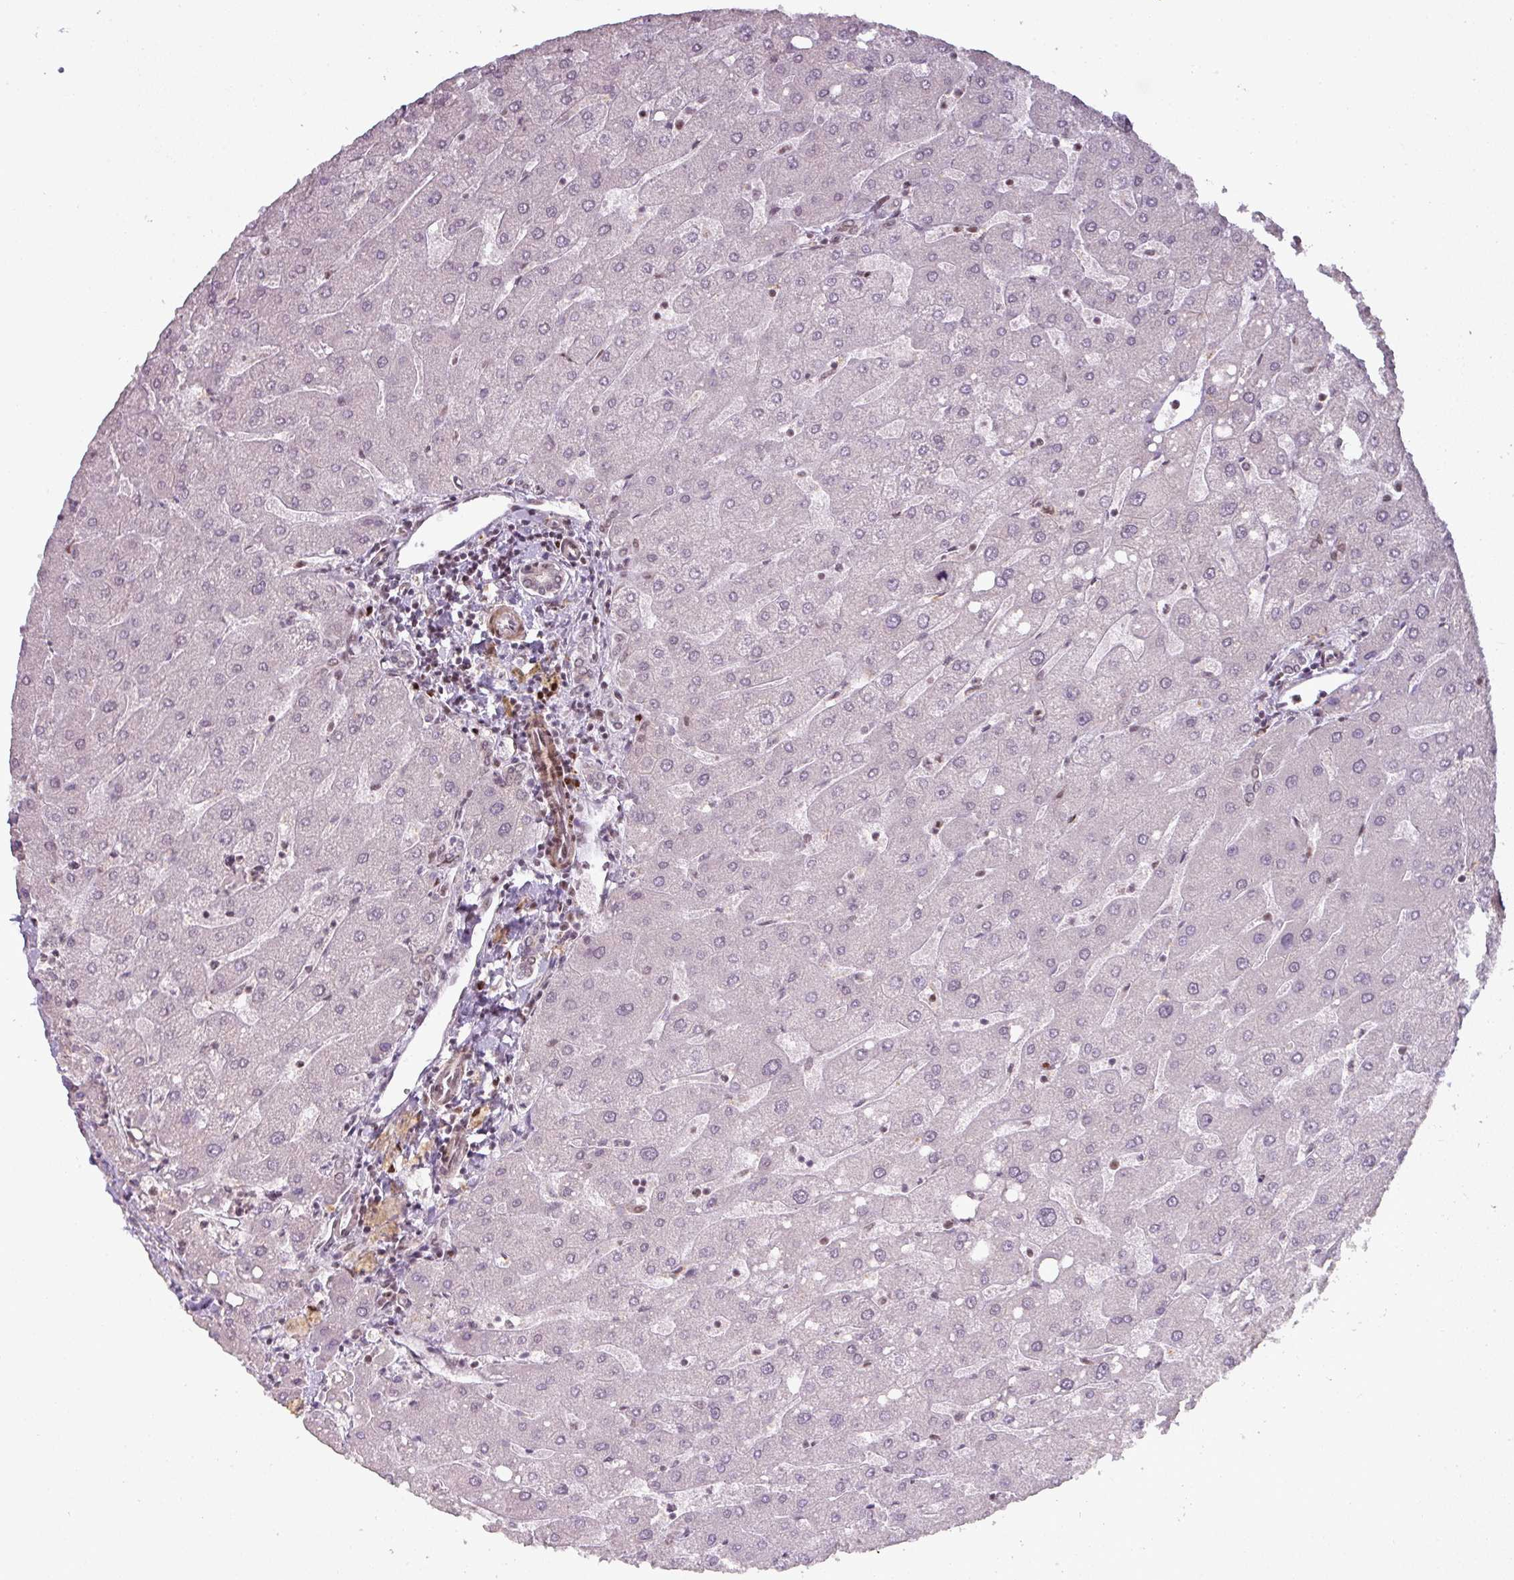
{"staining": {"intensity": "weak", "quantity": "25%-75%", "location": "nuclear"}, "tissue": "liver", "cell_type": "Cholangiocytes", "image_type": "normal", "snomed": [{"axis": "morphology", "description": "Normal tissue, NOS"}, {"axis": "topography", "description": "Liver"}], "caption": "Normal liver displays weak nuclear staining in about 25%-75% of cholangiocytes, visualized by immunohistochemistry.", "gene": "GPRIN2", "patient": {"sex": "male", "age": 67}}